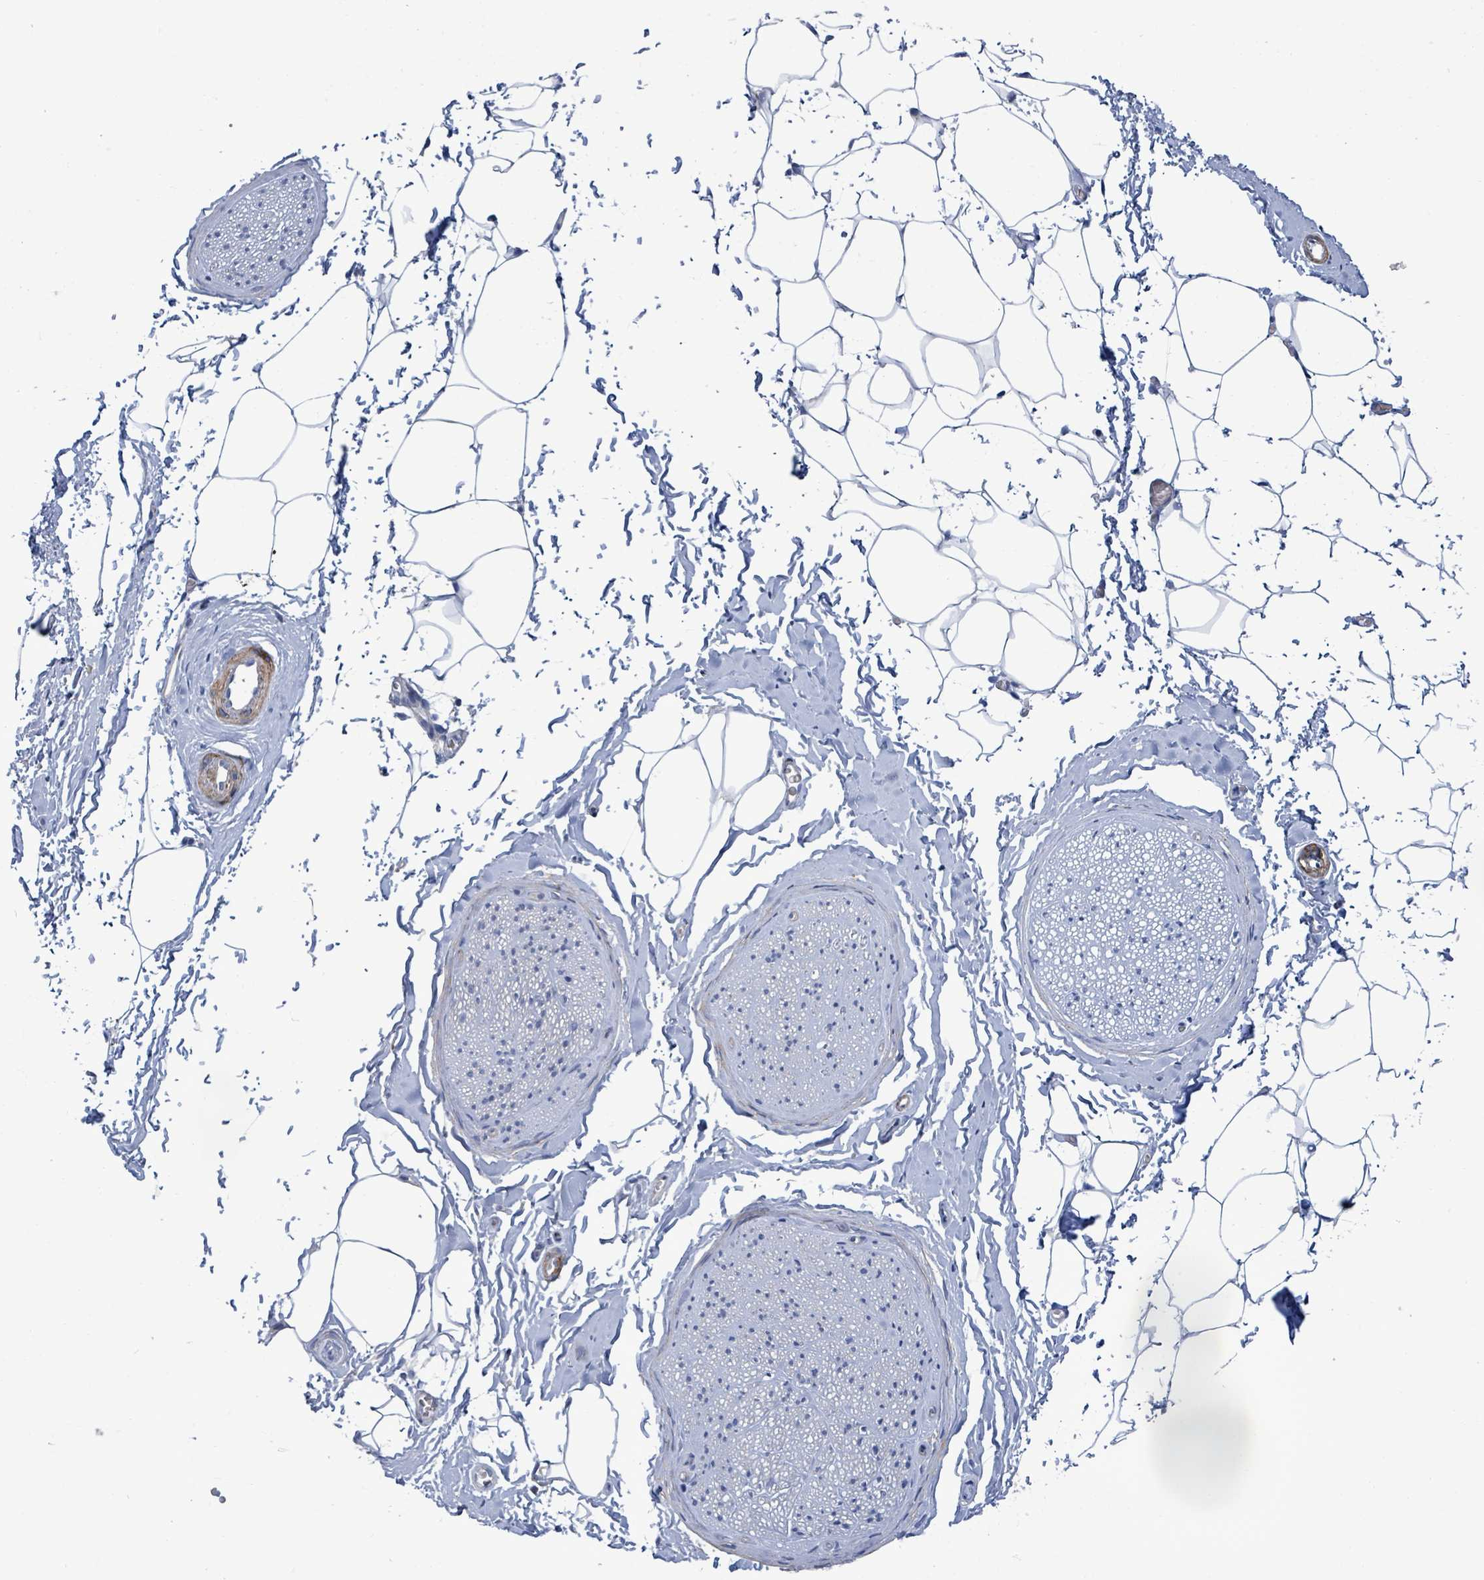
{"staining": {"intensity": "negative", "quantity": "none", "location": "none"}, "tissue": "adipose tissue", "cell_type": "Adipocytes", "image_type": "normal", "snomed": [{"axis": "morphology", "description": "Normal tissue, NOS"}, {"axis": "morphology", "description": "Adenocarcinoma, High grade"}, {"axis": "topography", "description": "Prostate"}, {"axis": "topography", "description": "Peripheral nerve tissue"}], "caption": "Immunohistochemistry (IHC) of benign adipose tissue displays no positivity in adipocytes.", "gene": "DMRTC1B", "patient": {"sex": "male", "age": 68}}